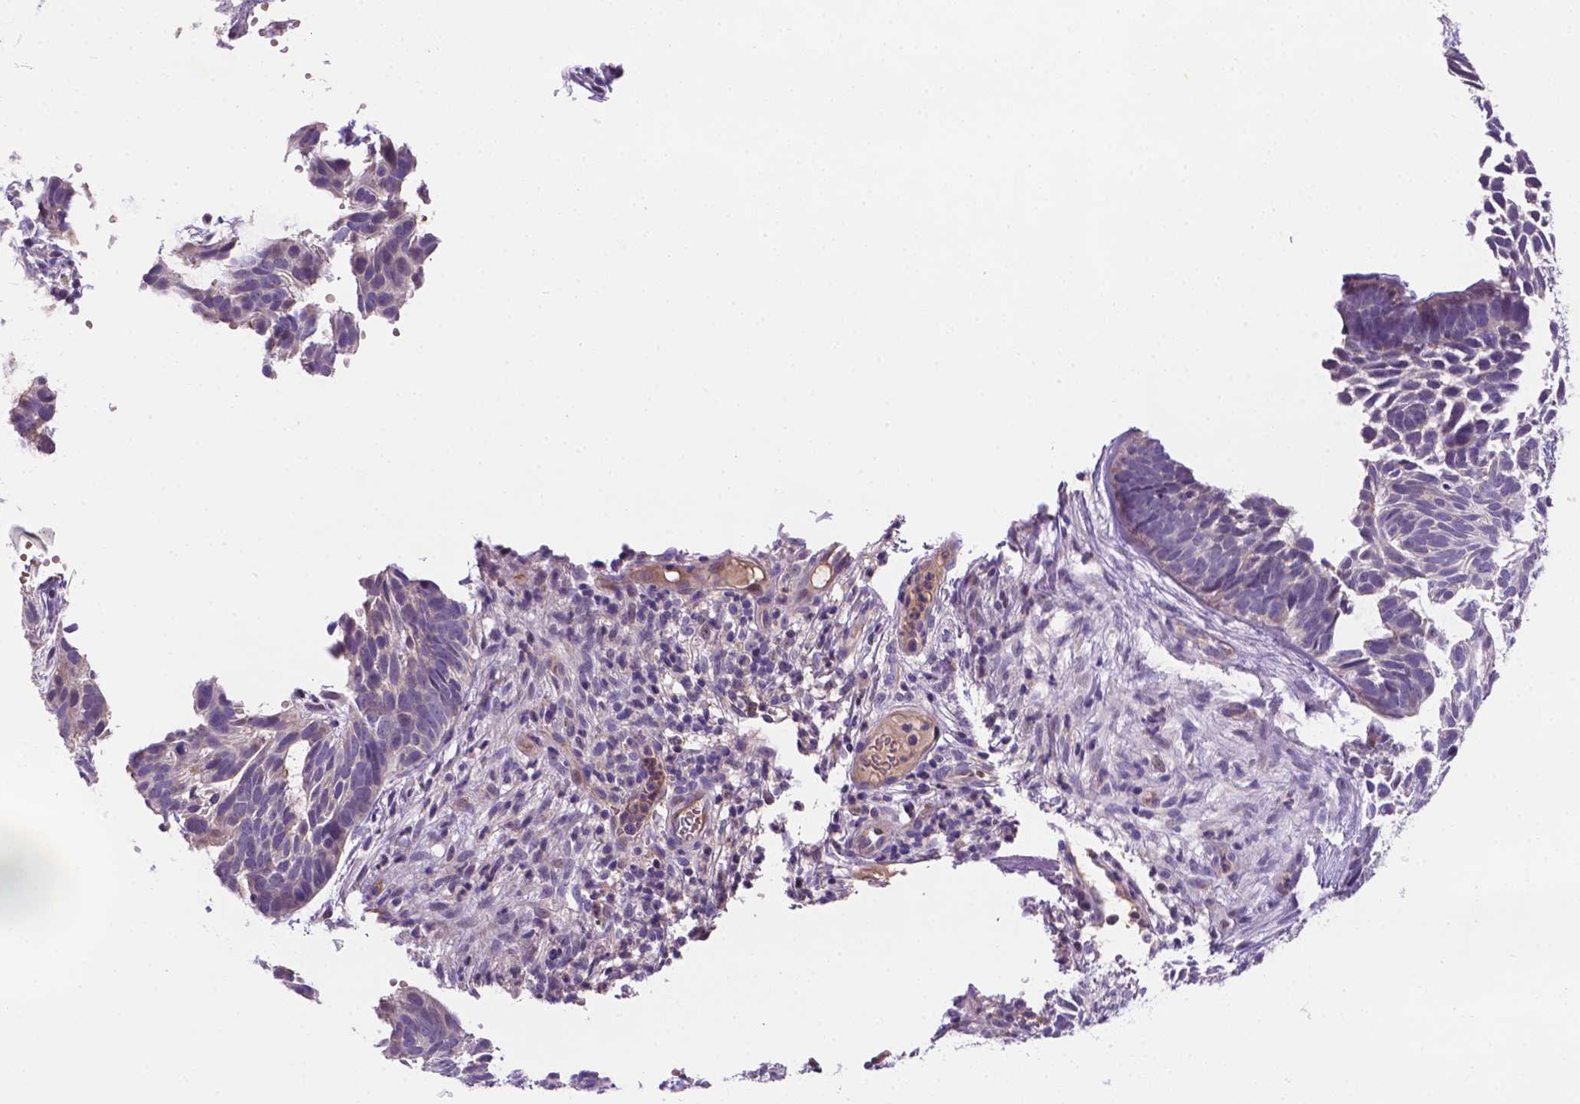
{"staining": {"intensity": "negative", "quantity": "none", "location": "none"}, "tissue": "skin cancer", "cell_type": "Tumor cells", "image_type": "cancer", "snomed": [{"axis": "morphology", "description": "Basal cell carcinoma"}, {"axis": "topography", "description": "Skin"}], "caption": "Immunohistochemical staining of basal cell carcinoma (skin) displays no significant staining in tumor cells.", "gene": "TM4SF20", "patient": {"sex": "male", "age": 78}}